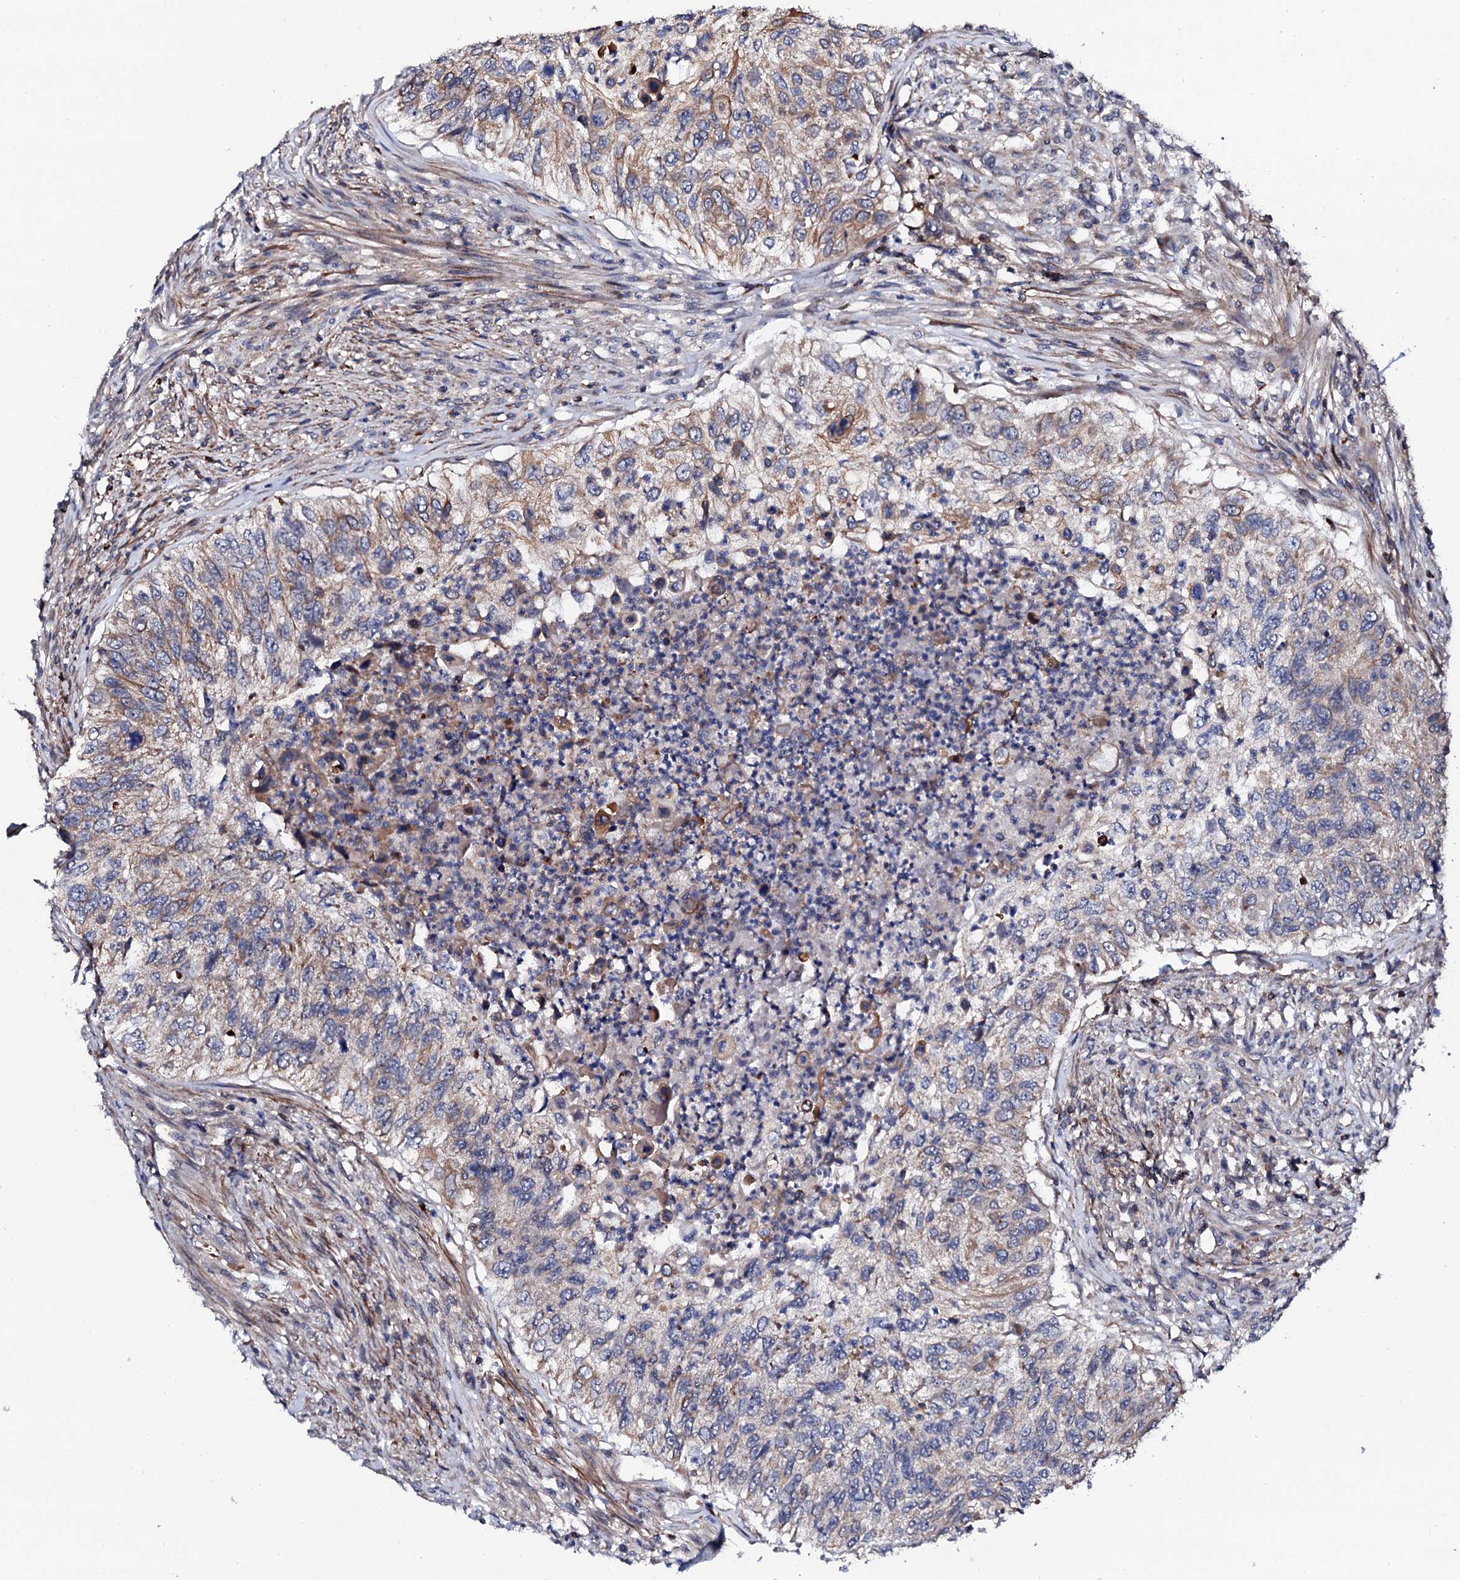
{"staining": {"intensity": "moderate", "quantity": "<25%", "location": "cytoplasmic/membranous"}, "tissue": "urothelial cancer", "cell_type": "Tumor cells", "image_type": "cancer", "snomed": [{"axis": "morphology", "description": "Urothelial carcinoma, High grade"}, {"axis": "topography", "description": "Urinary bladder"}], "caption": "A brown stain highlights moderate cytoplasmic/membranous expression of a protein in urothelial cancer tumor cells.", "gene": "COG4", "patient": {"sex": "female", "age": 60}}